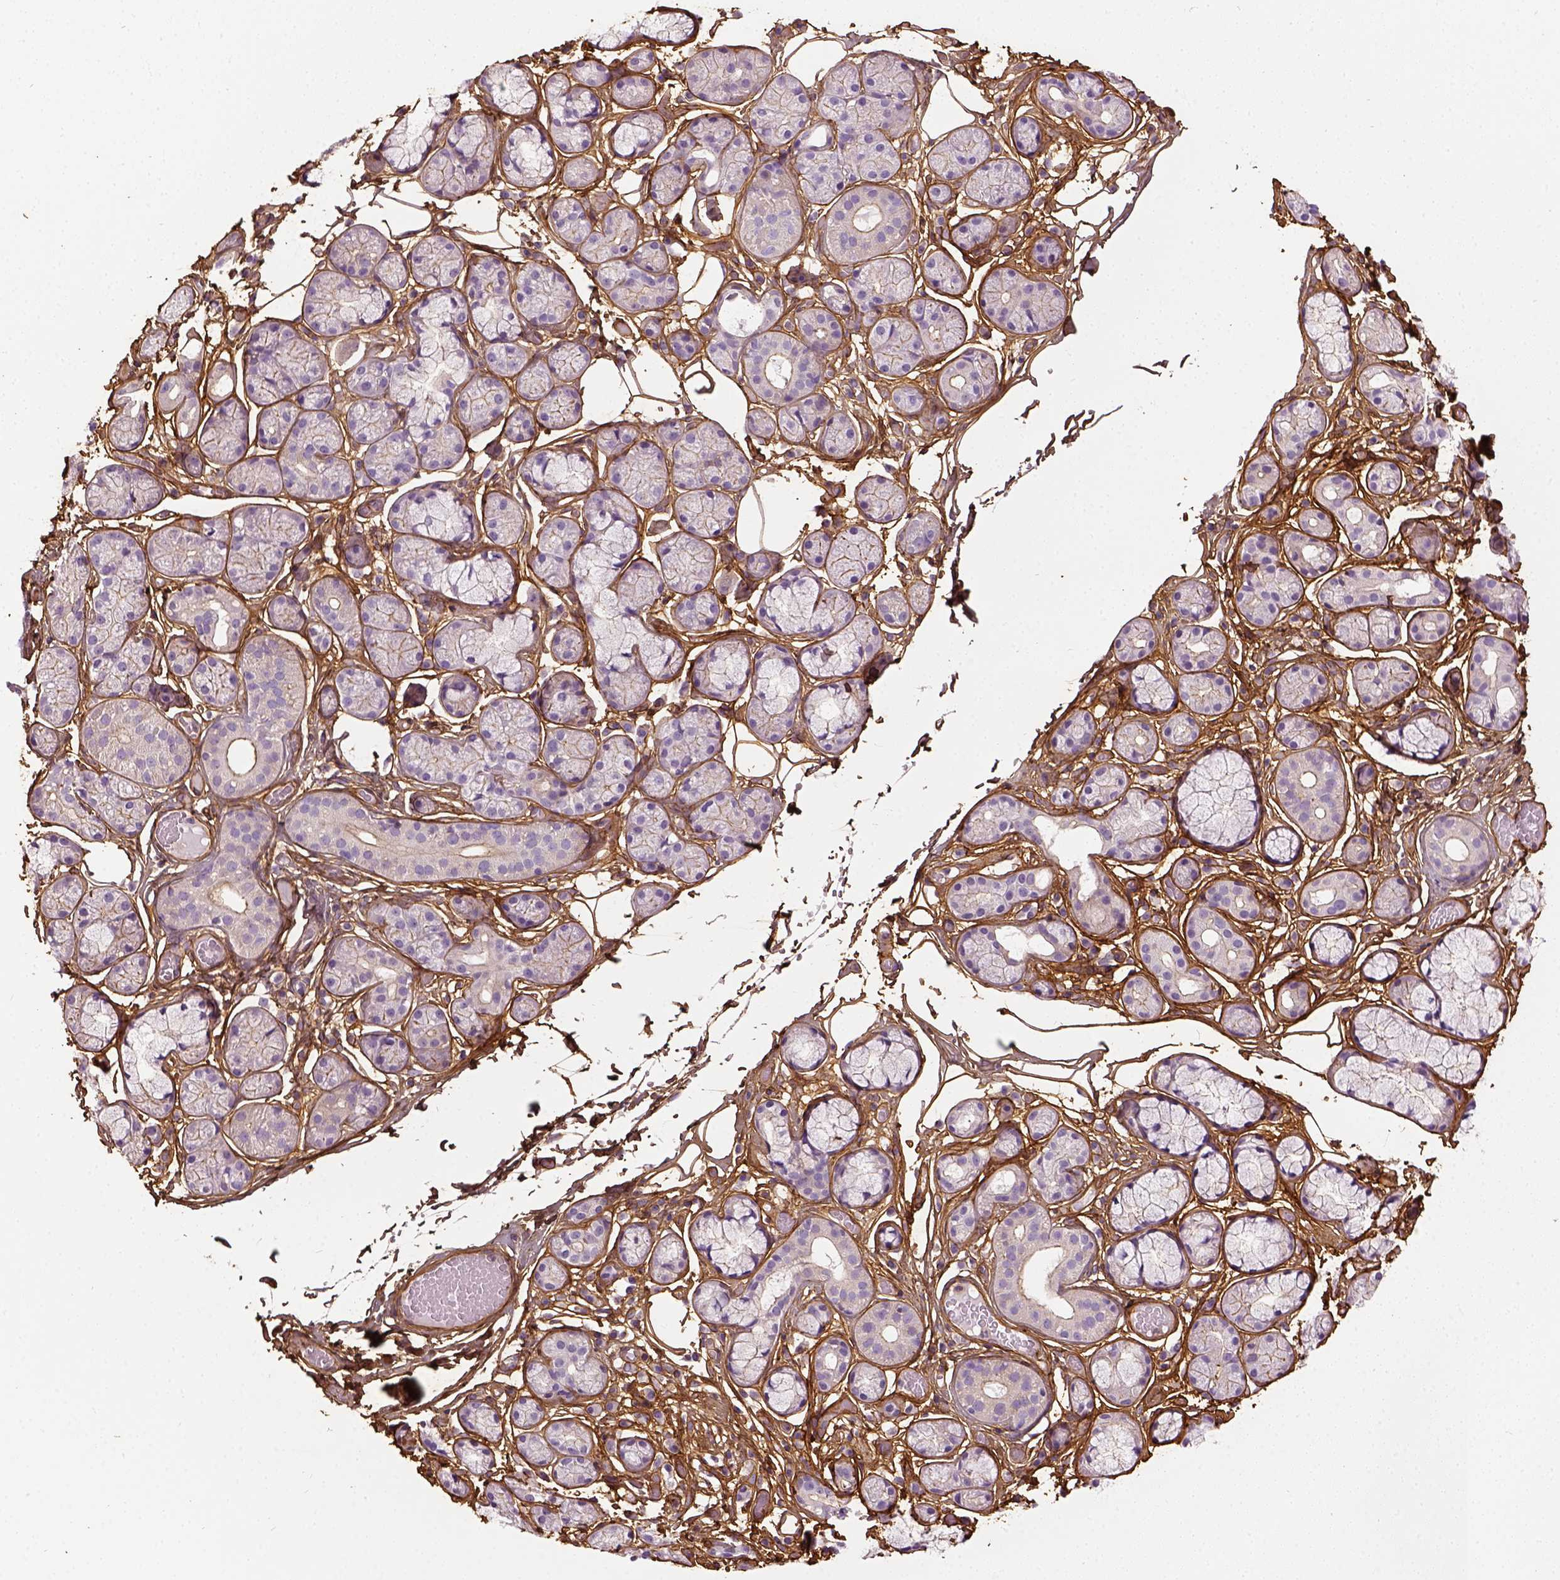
{"staining": {"intensity": "negative", "quantity": "none", "location": "none"}, "tissue": "salivary gland", "cell_type": "Glandular cells", "image_type": "normal", "snomed": [{"axis": "morphology", "description": "Normal tissue, NOS"}, {"axis": "topography", "description": "Salivary gland"}, {"axis": "topography", "description": "Peripheral nerve tissue"}], "caption": "Immunohistochemical staining of benign salivary gland reveals no significant staining in glandular cells. (DAB immunohistochemistry, high magnification).", "gene": "COL6A2", "patient": {"sex": "male", "age": 71}}